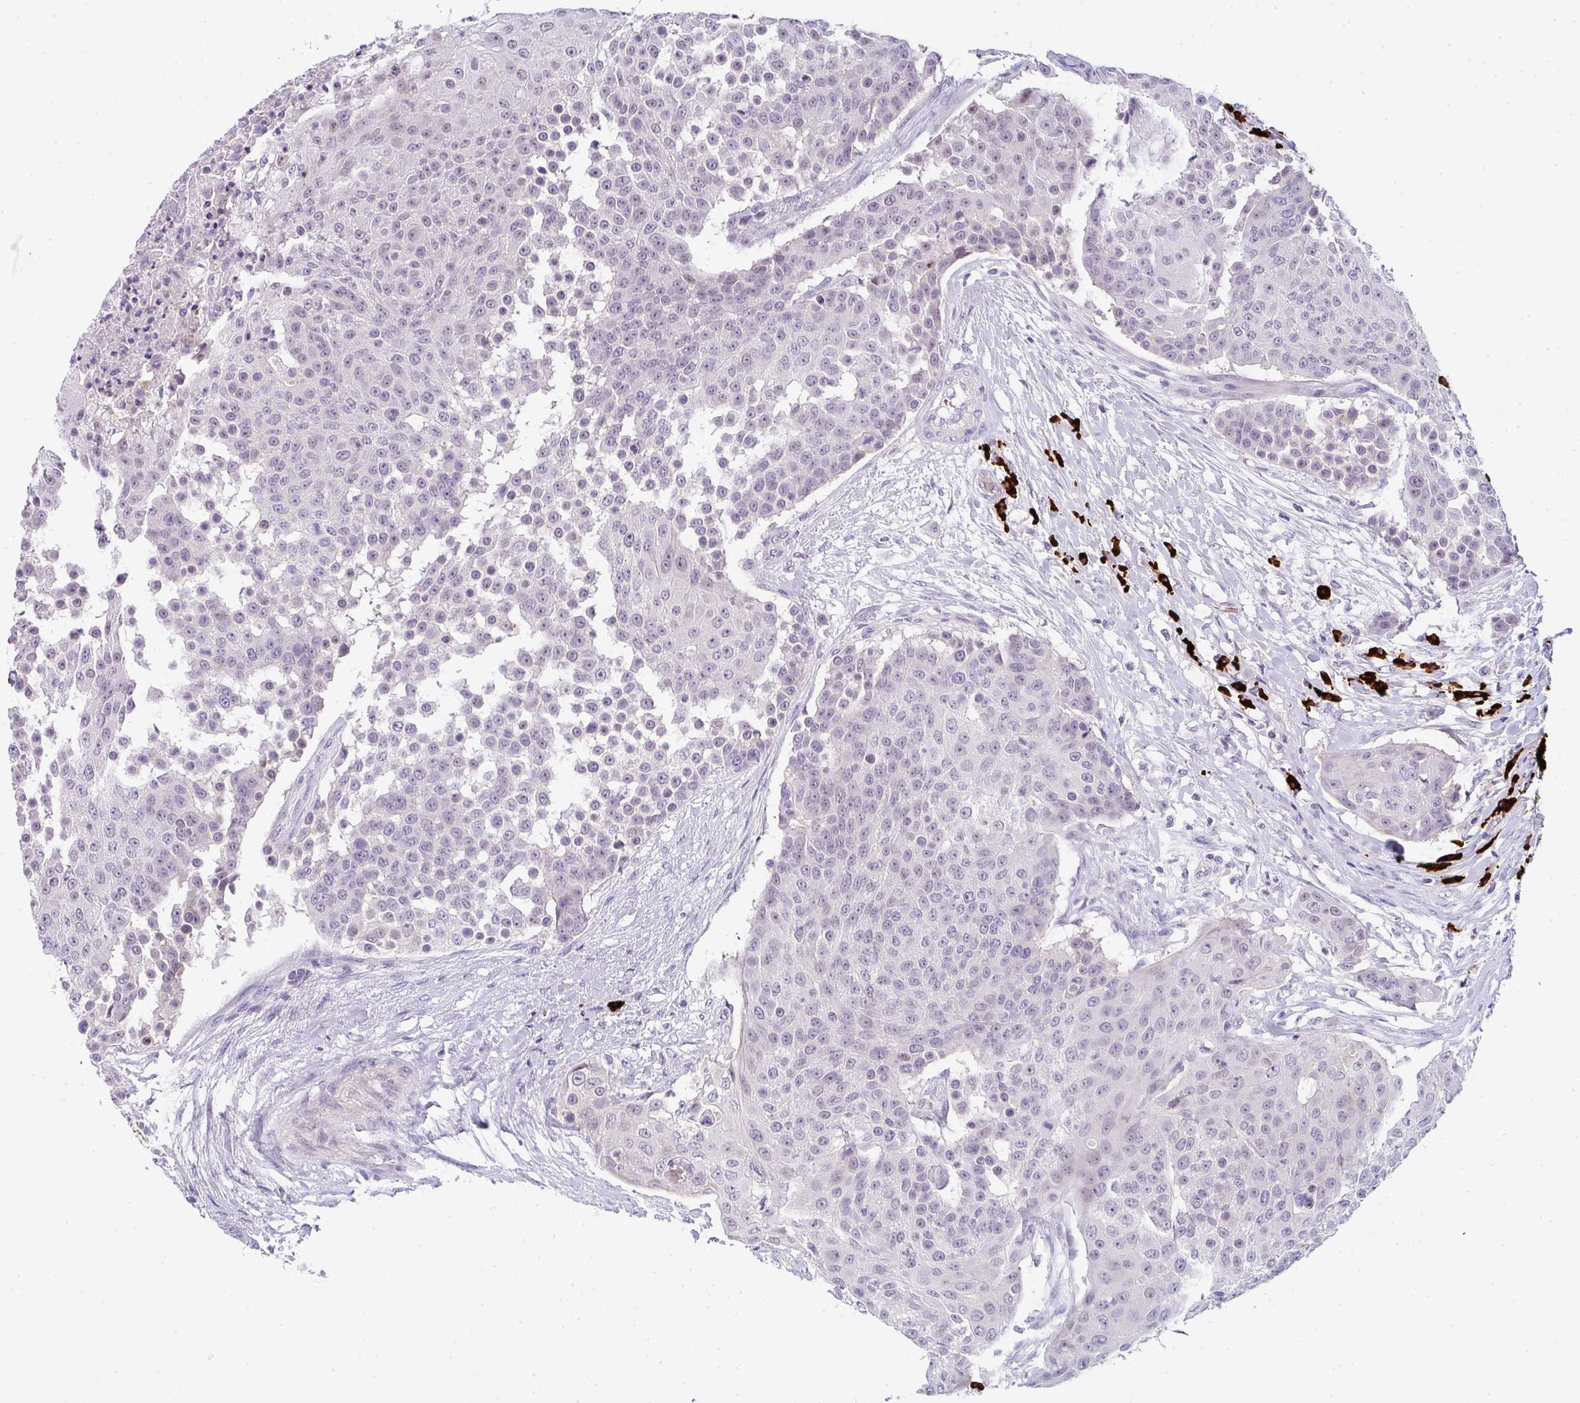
{"staining": {"intensity": "negative", "quantity": "none", "location": "none"}, "tissue": "urothelial cancer", "cell_type": "Tumor cells", "image_type": "cancer", "snomed": [{"axis": "morphology", "description": "Urothelial carcinoma, High grade"}, {"axis": "topography", "description": "Urinary bladder"}], "caption": "Micrograph shows no protein staining in tumor cells of urothelial cancer tissue.", "gene": "CACNA1S", "patient": {"sex": "female", "age": 63}}